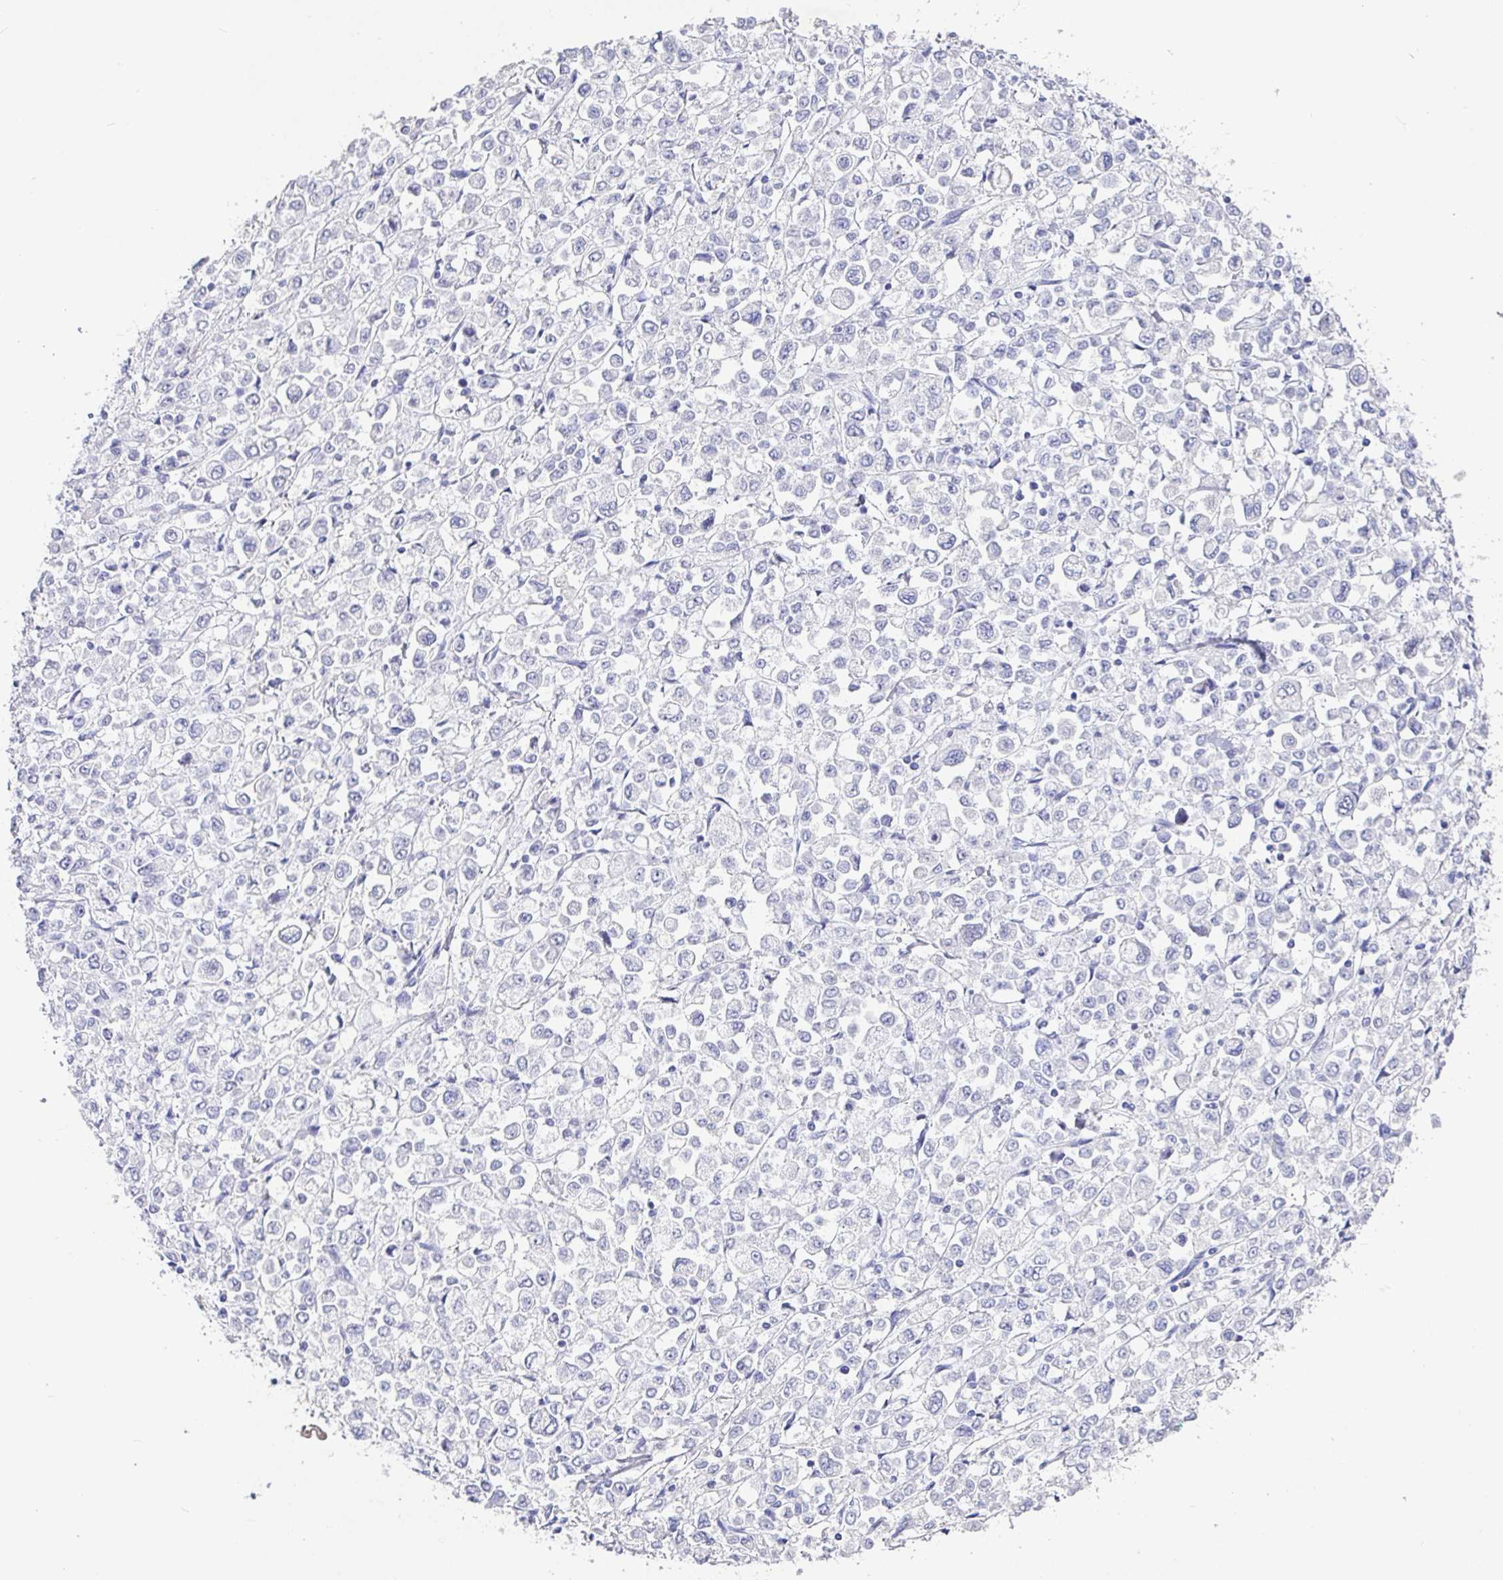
{"staining": {"intensity": "negative", "quantity": "none", "location": "none"}, "tissue": "stomach cancer", "cell_type": "Tumor cells", "image_type": "cancer", "snomed": [{"axis": "morphology", "description": "Adenocarcinoma, NOS"}, {"axis": "topography", "description": "Stomach, upper"}], "caption": "Human stomach cancer (adenocarcinoma) stained for a protein using IHC displays no expression in tumor cells.", "gene": "TPTE", "patient": {"sex": "male", "age": 70}}